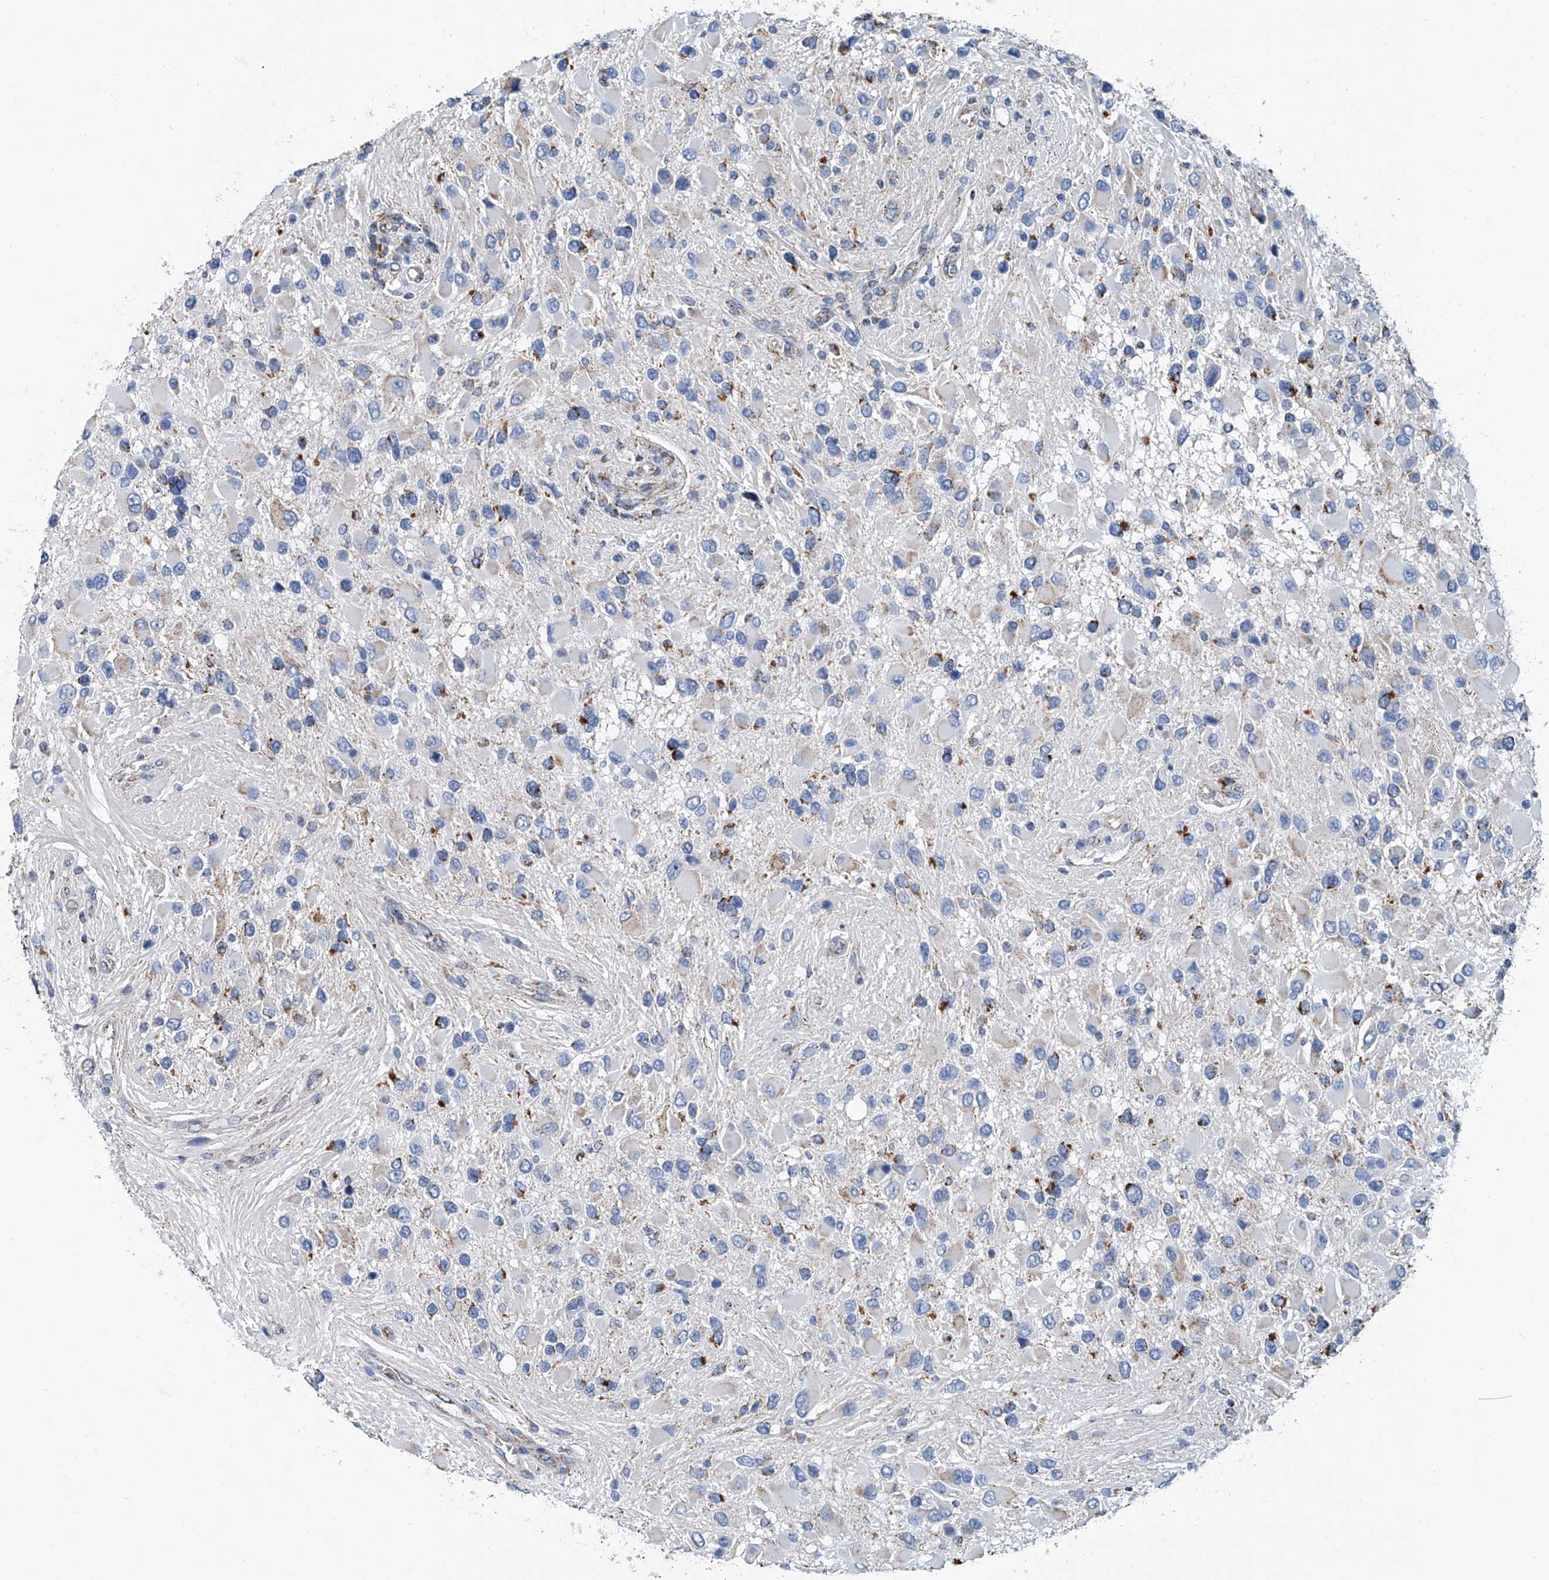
{"staining": {"intensity": "moderate", "quantity": "<25%", "location": "cytoplasmic/membranous"}, "tissue": "glioma", "cell_type": "Tumor cells", "image_type": "cancer", "snomed": [{"axis": "morphology", "description": "Glioma, malignant, High grade"}, {"axis": "topography", "description": "Brain"}], "caption": "DAB (3,3'-diaminobenzidine) immunohistochemical staining of human malignant glioma (high-grade) demonstrates moderate cytoplasmic/membranous protein staining in about <25% of tumor cells.", "gene": "MT-ND1", "patient": {"sex": "male", "age": 53}}